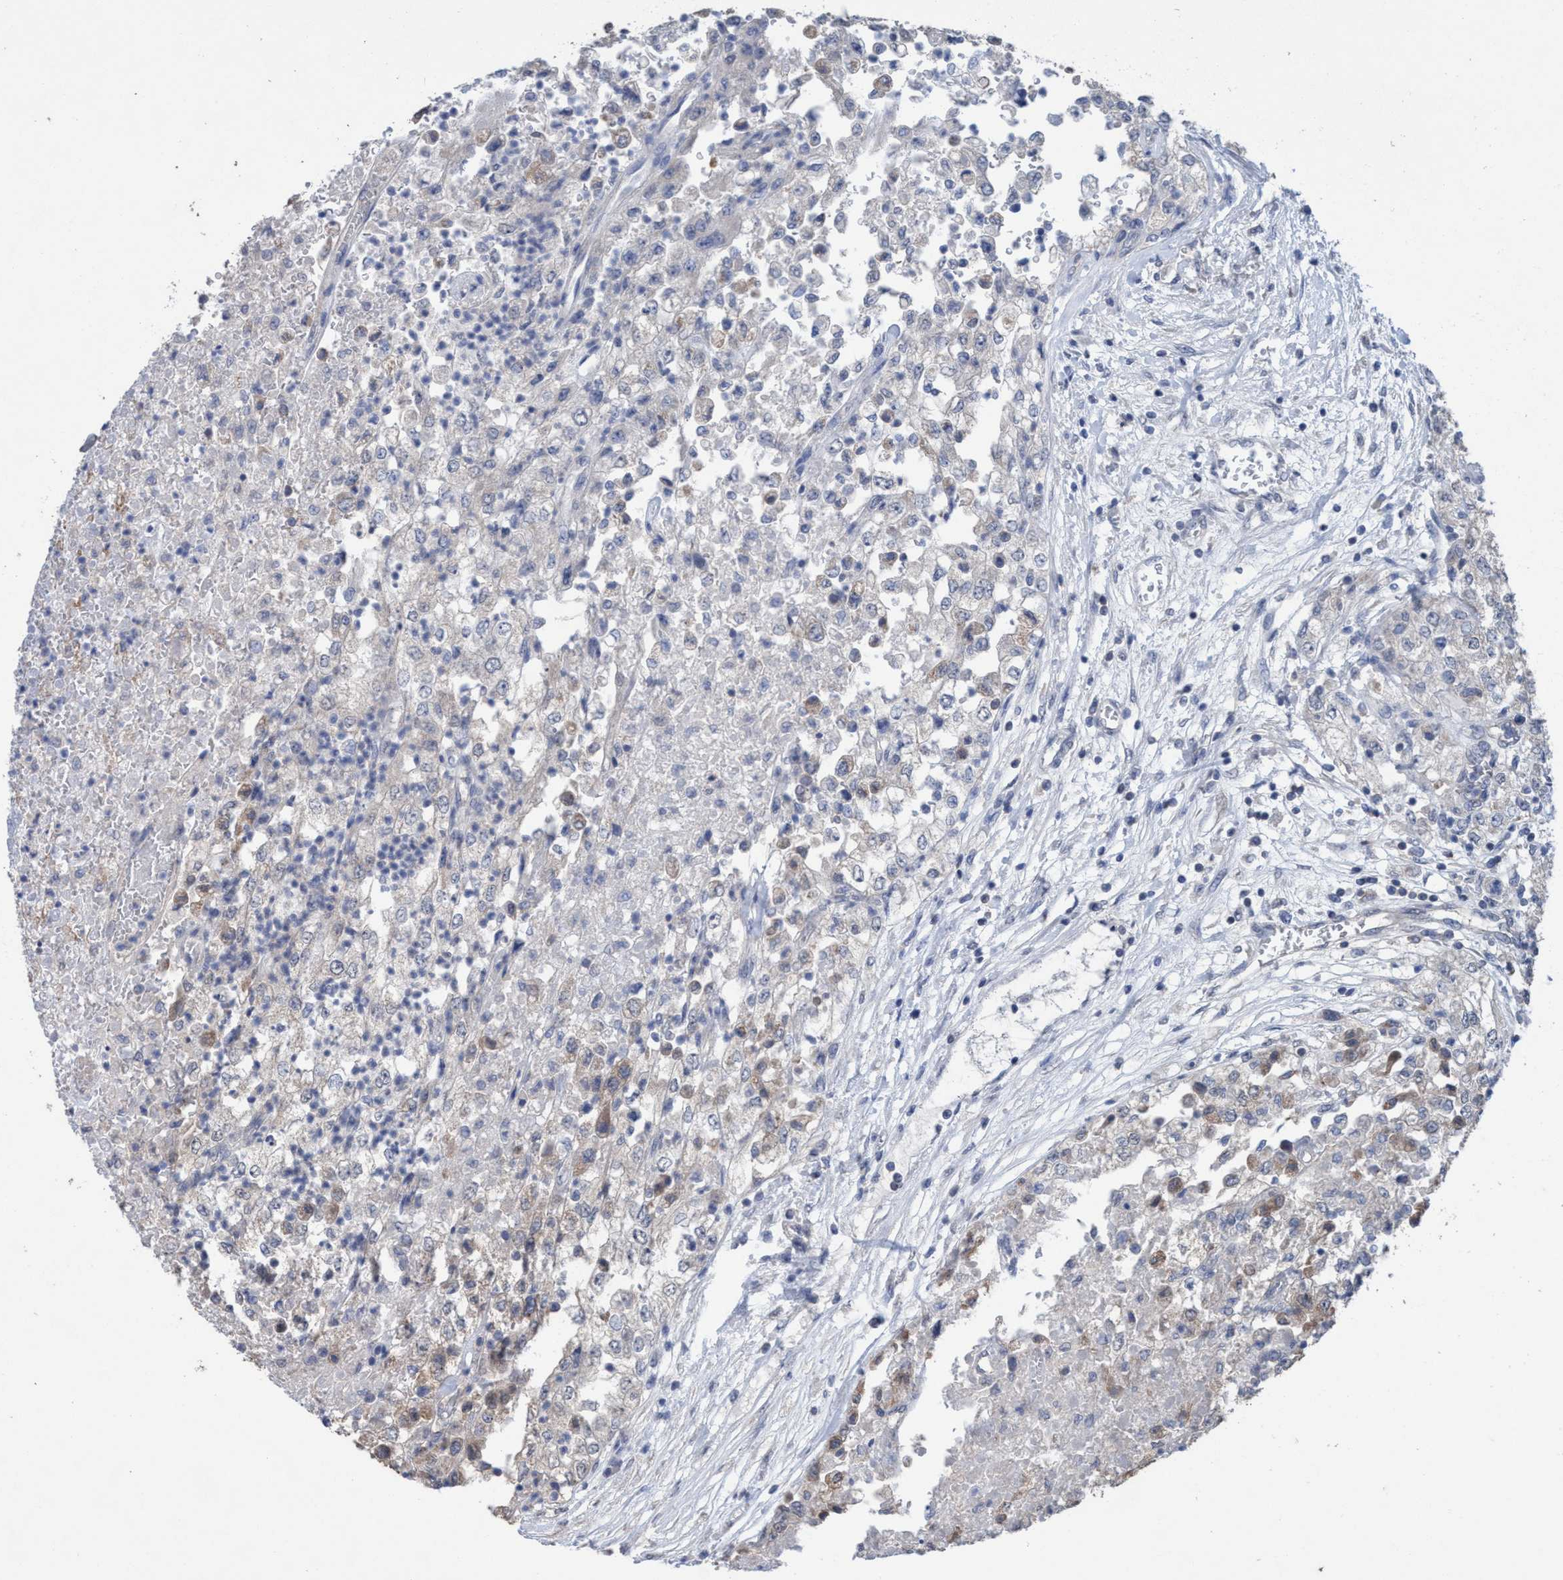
{"staining": {"intensity": "negative", "quantity": "none", "location": "none"}, "tissue": "renal cancer", "cell_type": "Tumor cells", "image_type": "cancer", "snomed": [{"axis": "morphology", "description": "Adenocarcinoma, NOS"}, {"axis": "topography", "description": "Kidney"}], "caption": "Tumor cells are negative for protein expression in human adenocarcinoma (renal).", "gene": "GLOD4", "patient": {"sex": "female", "age": 54}}